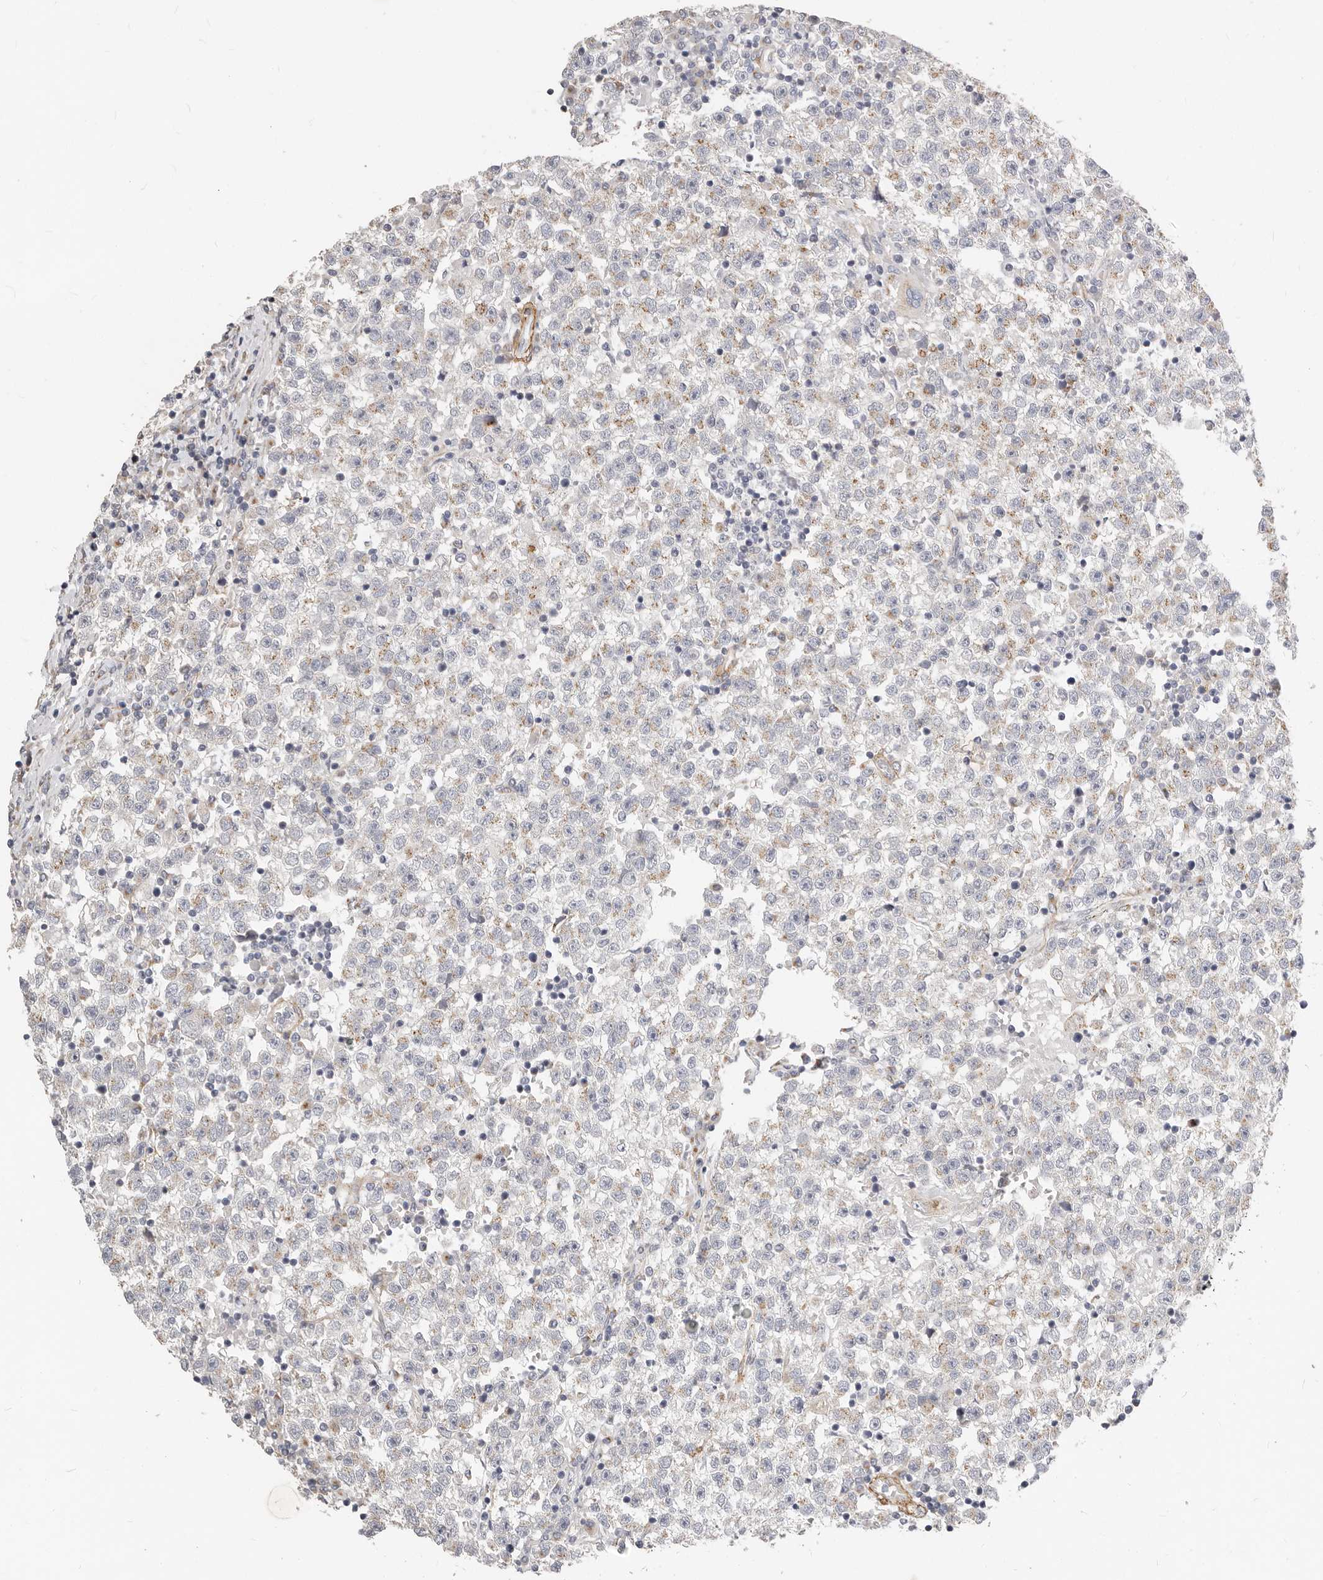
{"staining": {"intensity": "weak", "quantity": "<25%", "location": "cytoplasmic/membranous"}, "tissue": "testis cancer", "cell_type": "Tumor cells", "image_type": "cancer", "snomed": [{"axis": "morphology", "description": "Seminoma, NOS"}, {"axis": "topography", "description": "Testis"}], "caption": "This is a image of immunohistochemistry (IHC) staining of seminoma (testis), which shows no expression in tumor cells.", "gene": "RABAC1", "patient": {"sex": "male", "age": 22}}